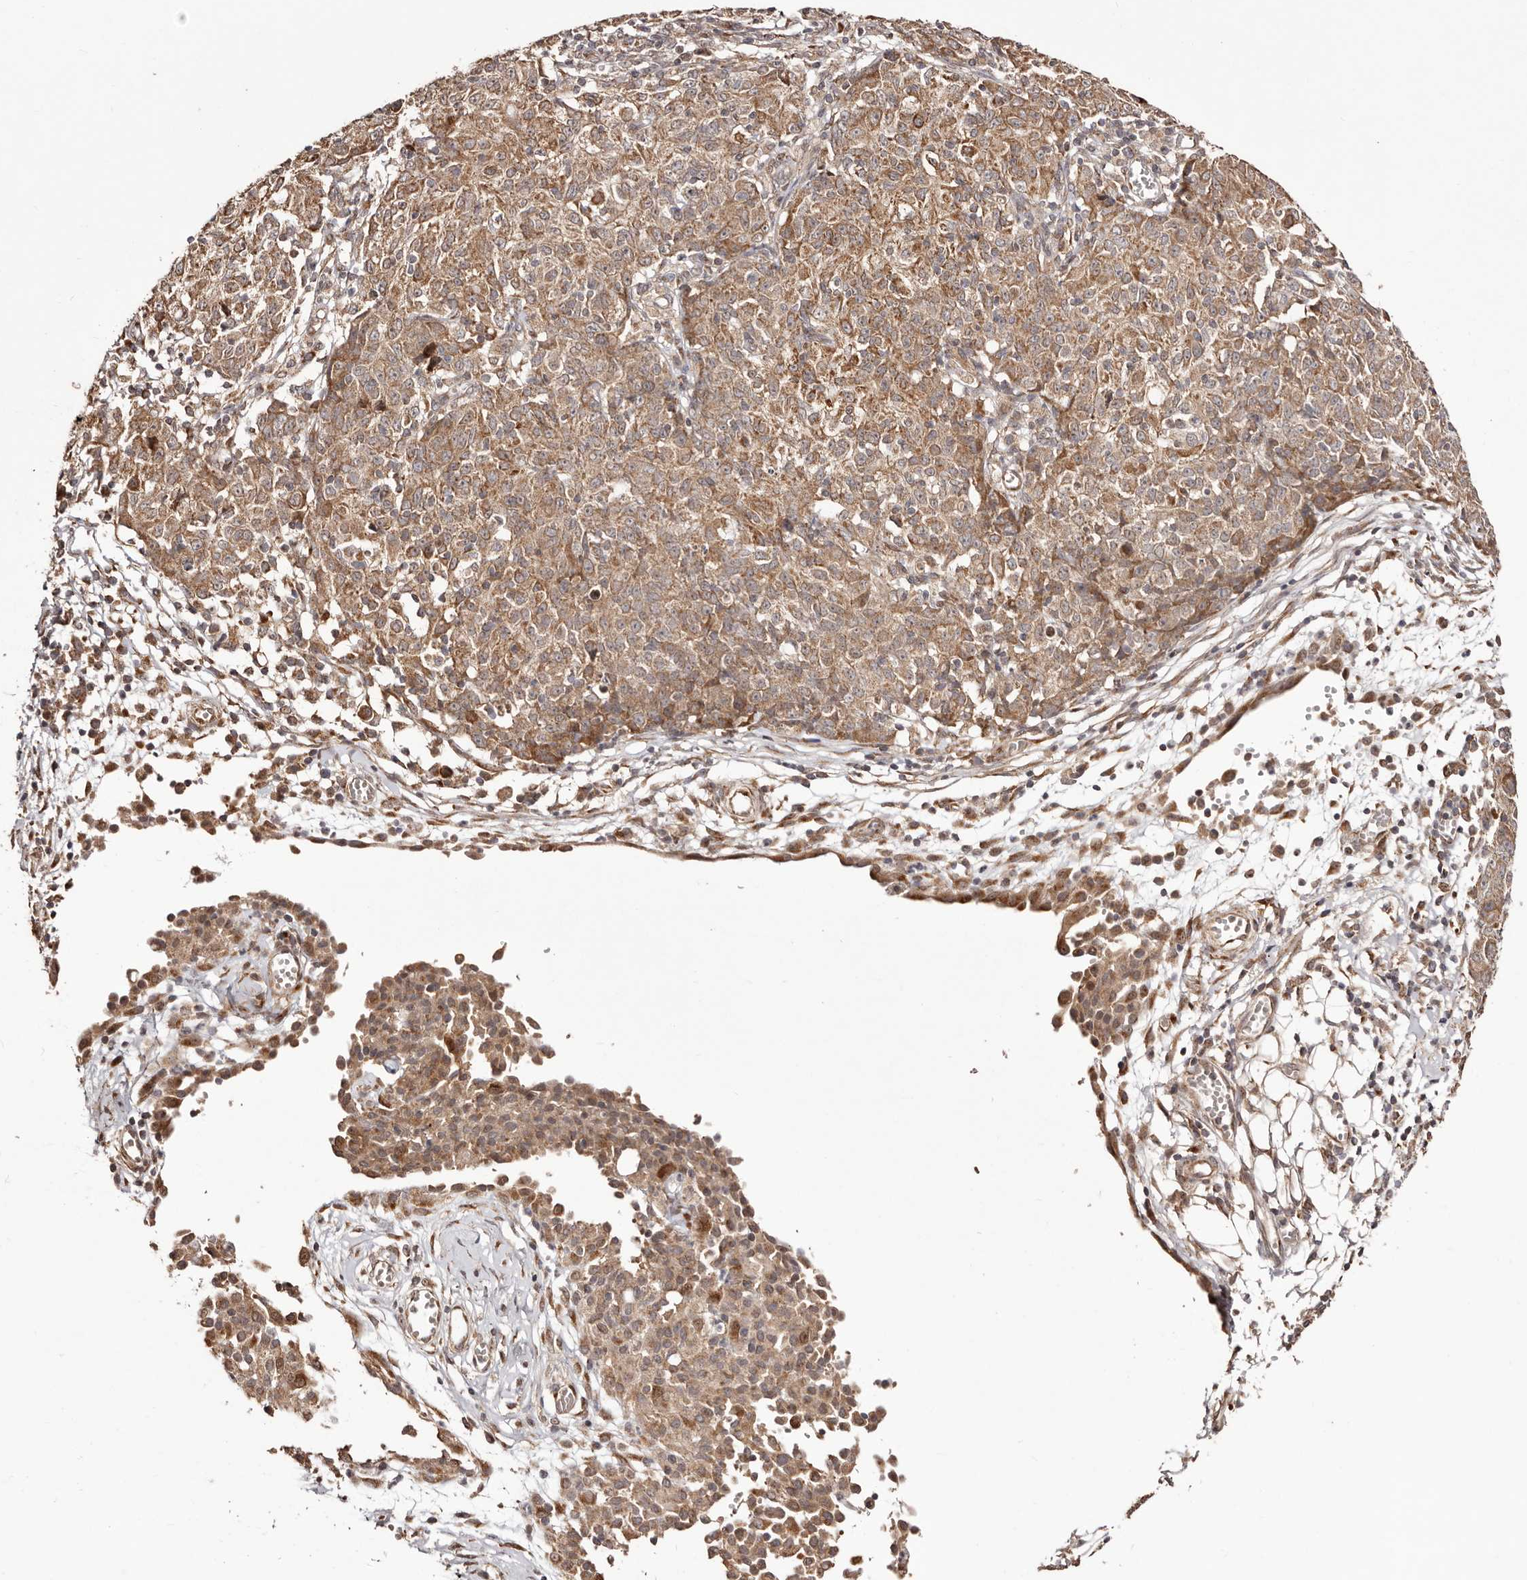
{"staining": {"intensity": "moderate", "quantity": ">75%", "location": "cytoplasmic/membranous"}, "tissue": "ovarian cancer", "cell_type": "Tumor cells", "image_type": "cancer", "snomed": [{"axis": "morphology", "description": "Carcinoma, endometroid"}, {"axis": "topography", "description": "Ovary"}], "caption": "A micrograph of endometroid carcinoma (ovarian) stained for a protein displays moderate cytoplasmic/membranous brown staining in tumor cells. (DAB IHC with brightfield microscopy, high magnification).", "gene": "EGR3", "patient": {"sex": "female", "age": 42}}